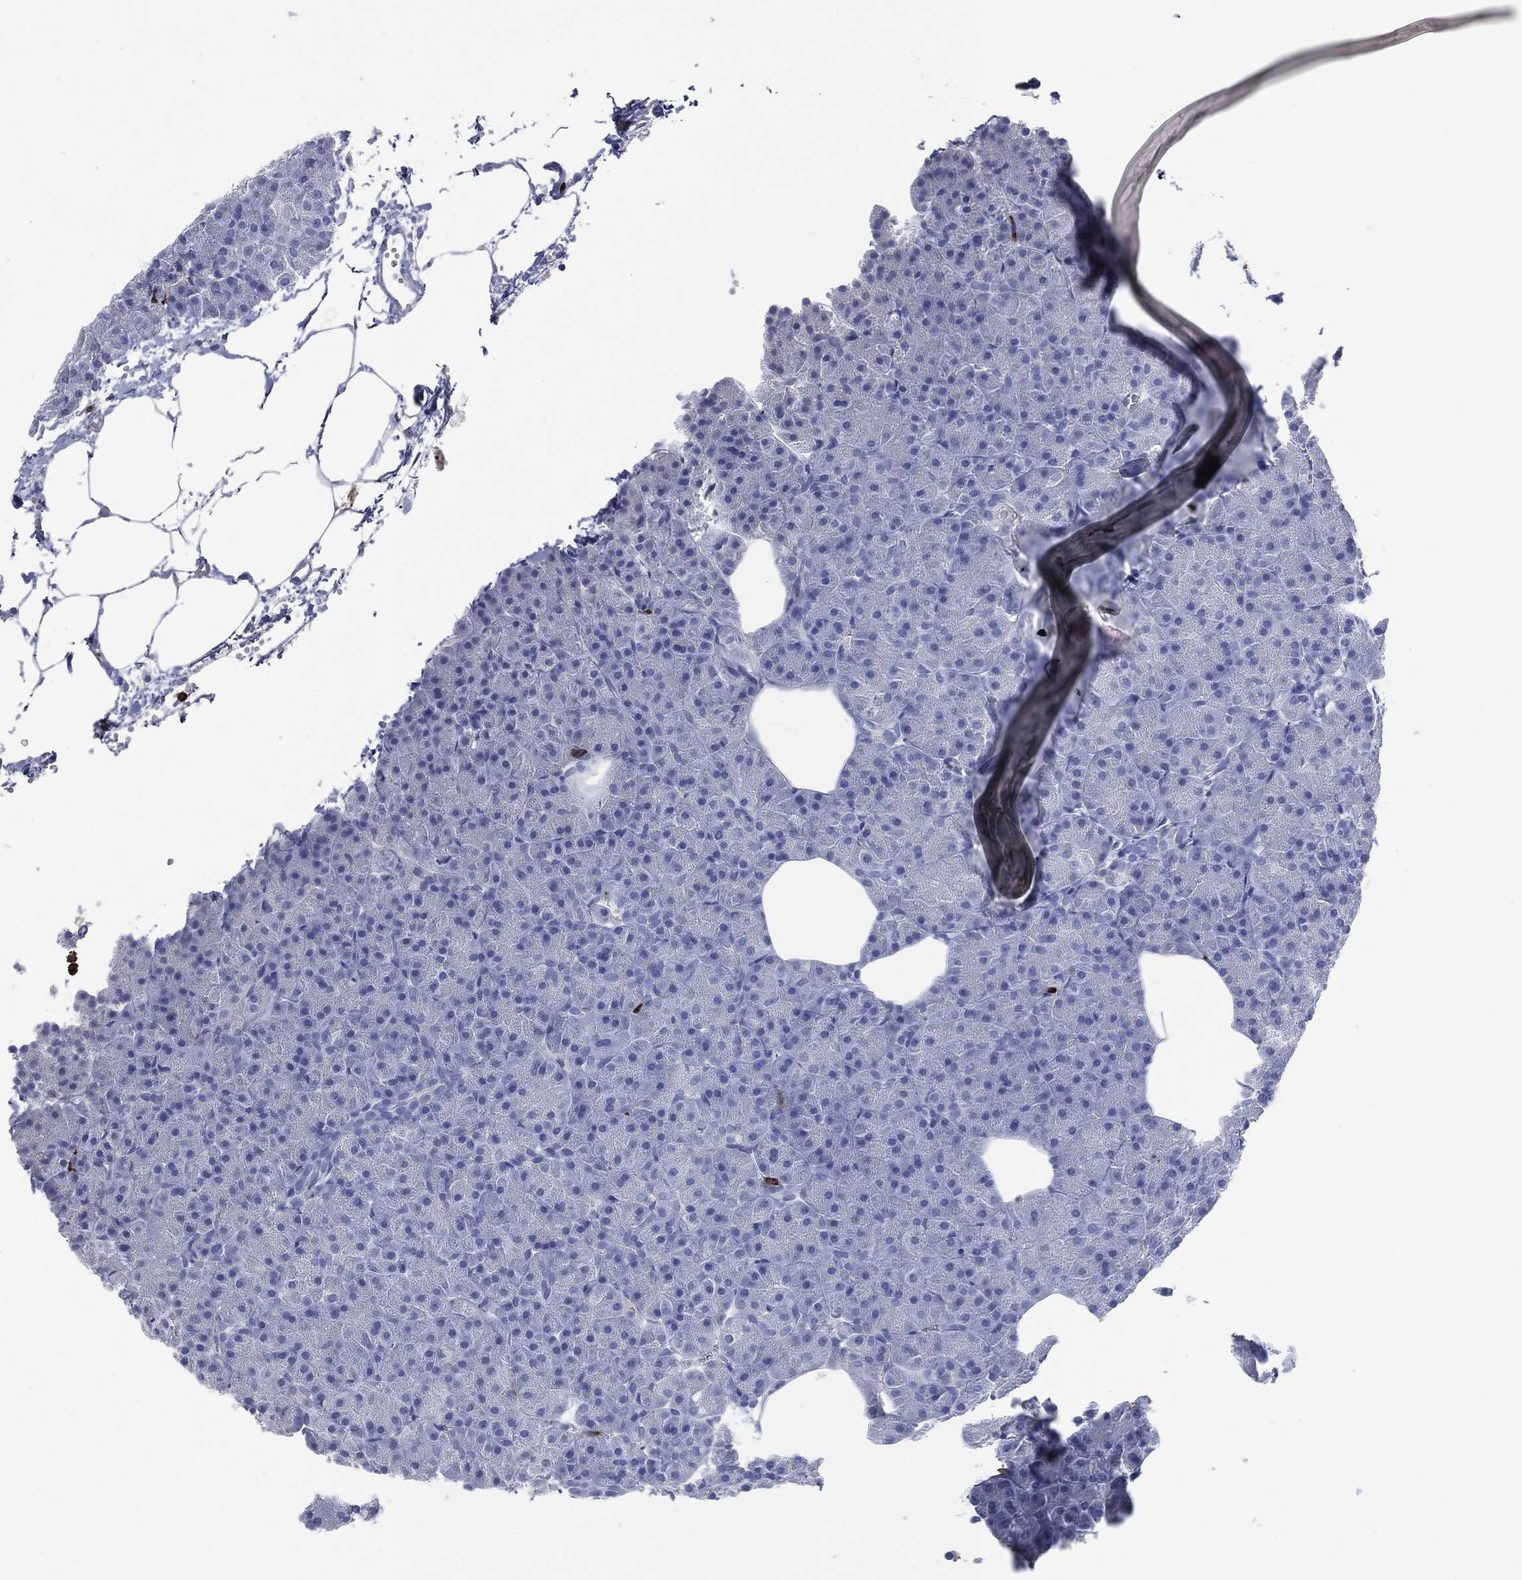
{"staining": {"intensity": "negative", "quantity": "none", "location": "none"}, "tissue": "pancreas", "cell_type": "Exocrine glandular cells", "image_type": "normal", "snomed": [{"axis": "morphology", "description": "Normal tissue, NOS"}, {"axis": "topography", "description": "Pancreas"}], "caption": "Pancreas was stained to show a protein in brown. There is no significant staining in exocrine glandular cells. Nuclei are stained in blue.", "gene": "CEACAM8", "patient": {"sex": "male", "age": 61}}